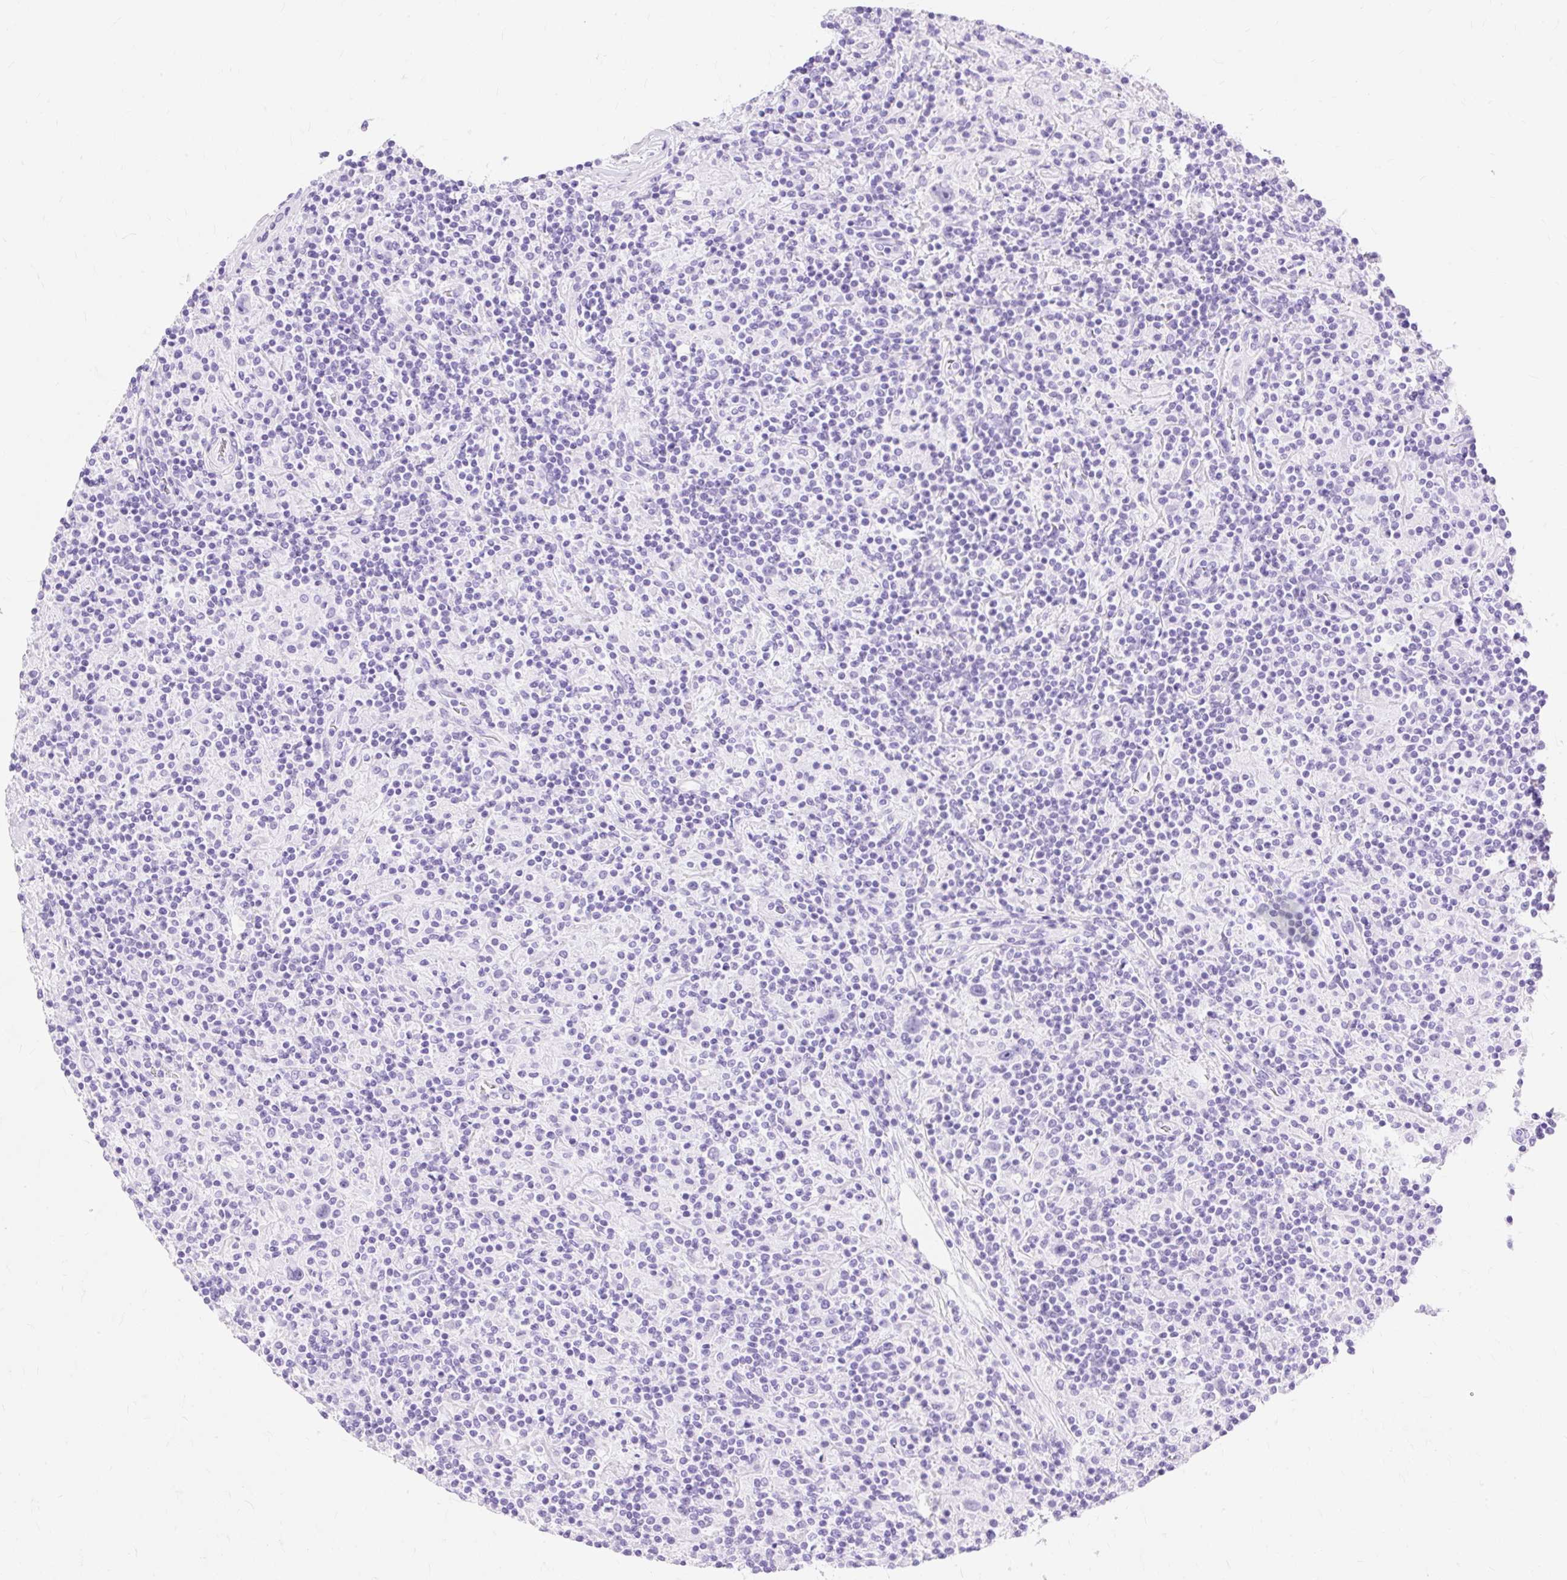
{"staining": {"intensity": "negative", "quantity": "none", "location": "none"}, "tissue": "lymphoma", "cell_type": "Tumor cells", "image_type": "cancer", "snomed": [{"axis": "morphology", "description": "Hodgkin's disease, NOS"}, {"axis": "topography", "description": "Lymph node"}], "caption": "Immunohistochemistry (IHC) of human Hodgkin's disease reveals no staining in tumor cells.", "gene": "MBP", "patient": {"sex": "male", "age": 70}}